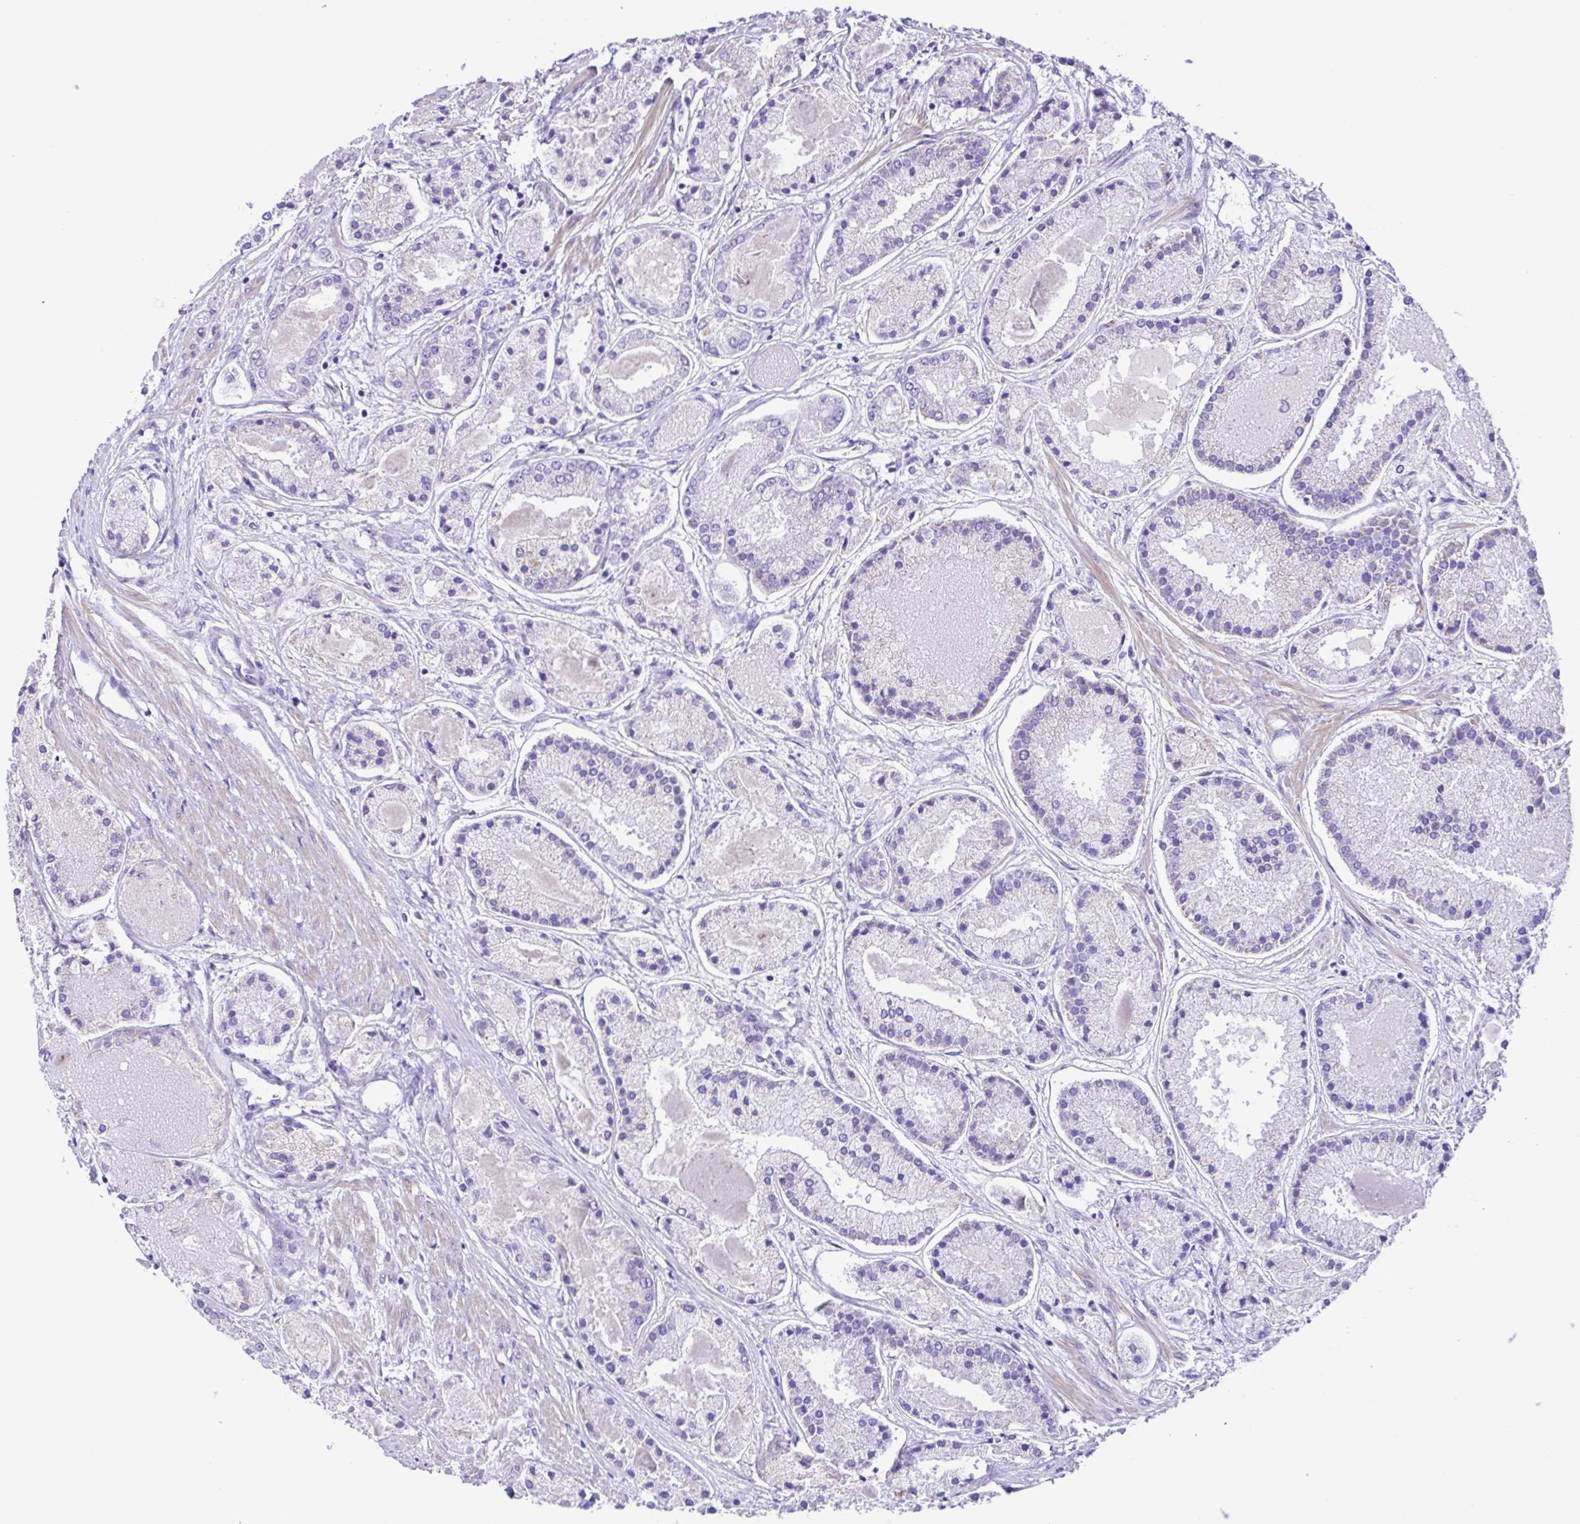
{"staining": {"intensity": "negative", "quantity": "none", "location": "none"}, "tissue": "prostate cancer", "cell_type": "Tumor cells", "image_type": "cancer", "snomed": [{"axis": "morphology", "description": "Adenocarcinoma, High grade"}, {"axis": "topography", "description": "Prostate"}], "caption": "Prostate cancer was stained to show a protein in brown. There is no significant expression in tumor cells.", "gene": "ISM2", "patient": {"sex": "male", "age": 67}}